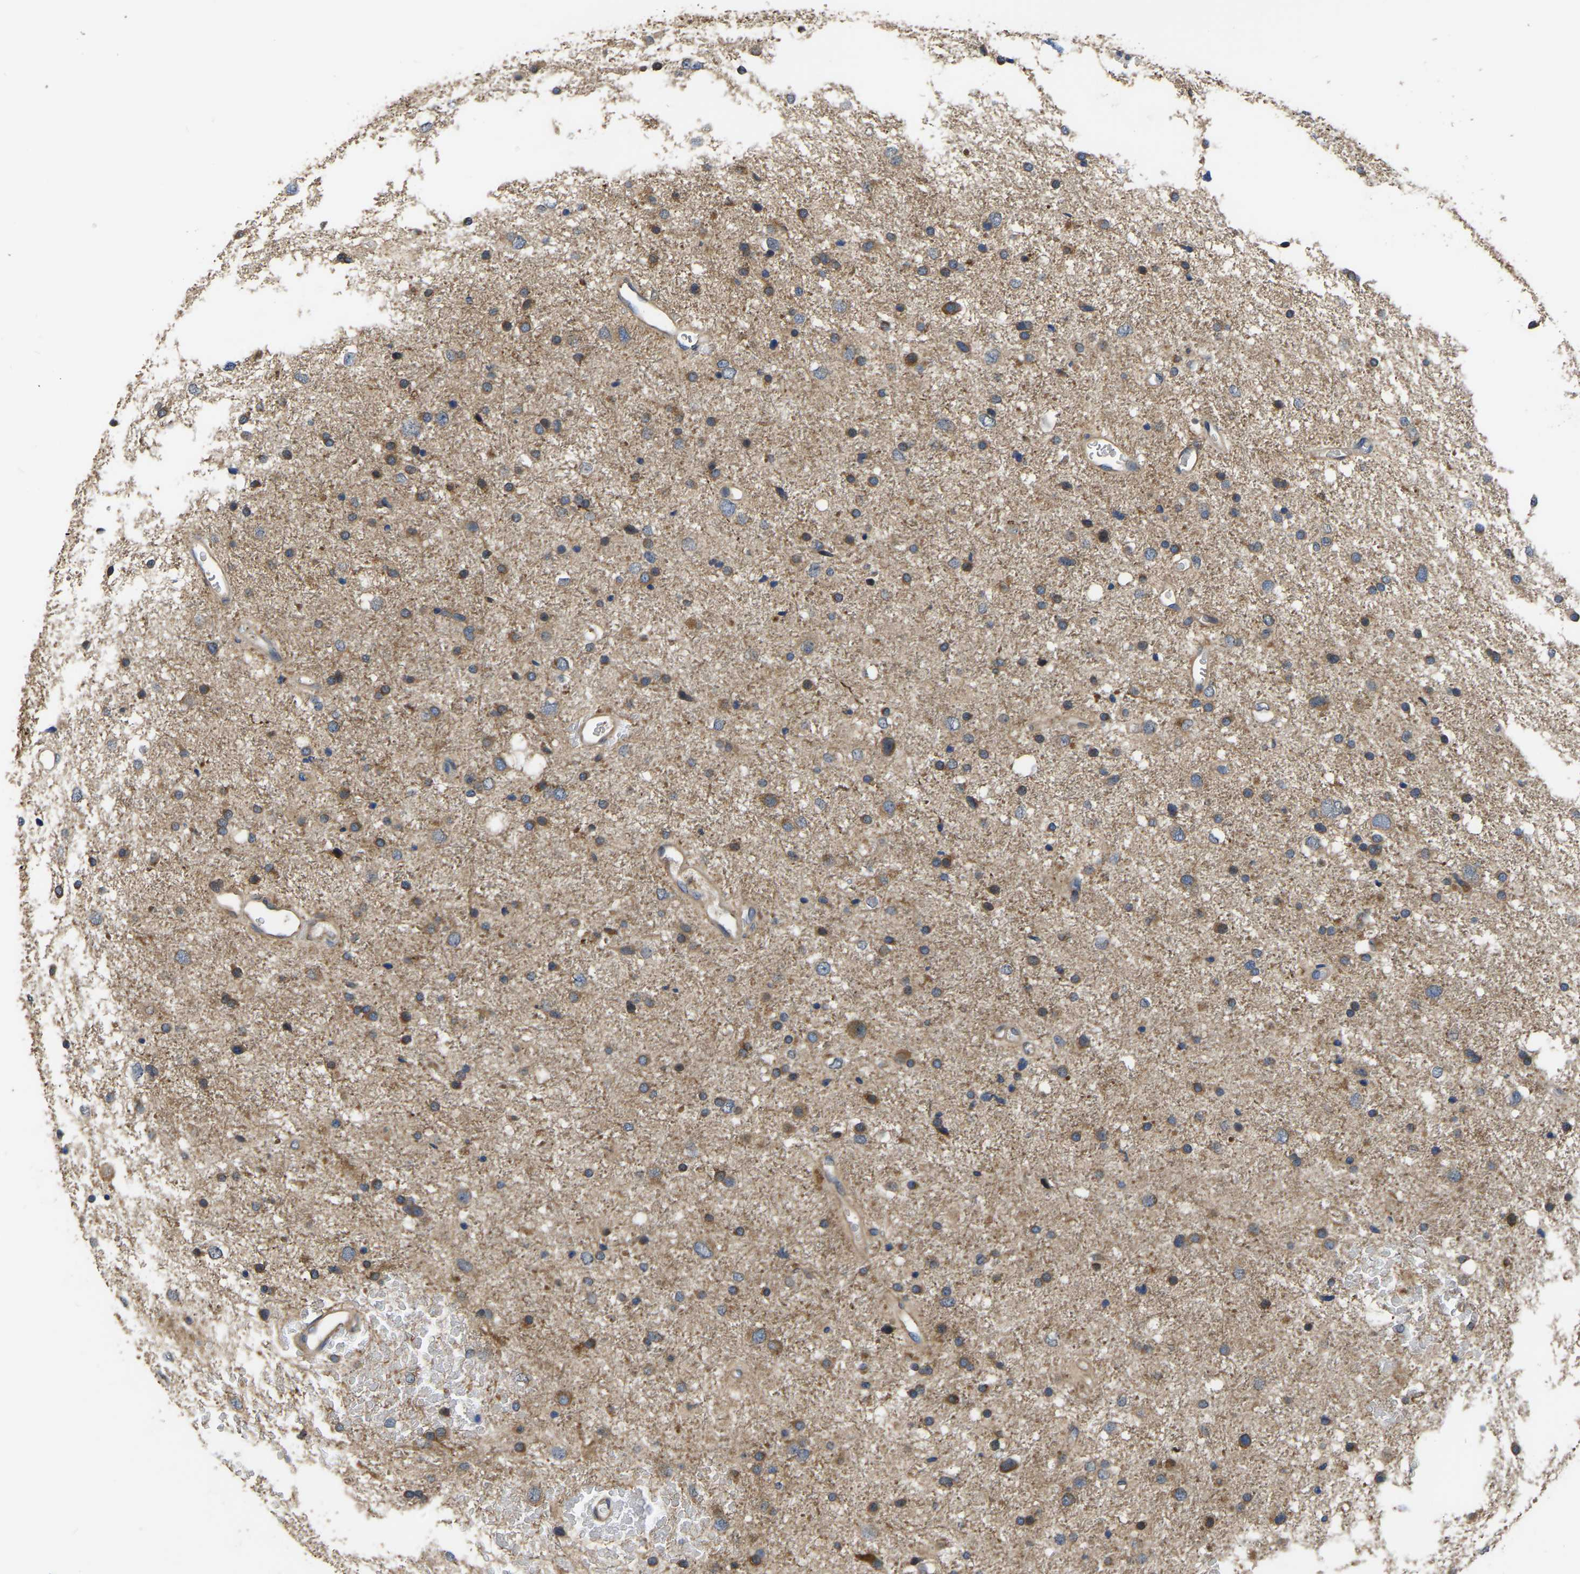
{"staining": {"intensity": "moderate", "quantity": ">75%", "location": "cytoplasmic/membranous"}, "tissue": "glioma", "cell_type": "Tumor cells", "image_type": "cancer", "snomed": [{"axis": "morphology", "description": "Glioma, malignant, Low grade"}, {"axis": "topography", "description": "Brain"}], "caption": "DAB (3,3'-diaminobenzidine) immunohistochemical staining of glioma displays moderate cytoplasmic/membranous protein staining in about >75% of tumor cells. The staining was performed using DAB to visualize the protein expression in brown, while the nuclei were stained in blue with hematoxylin (Magnification: 20x).", "gene": "GARS1", "patient": {"sex": "female", "age": 37}}